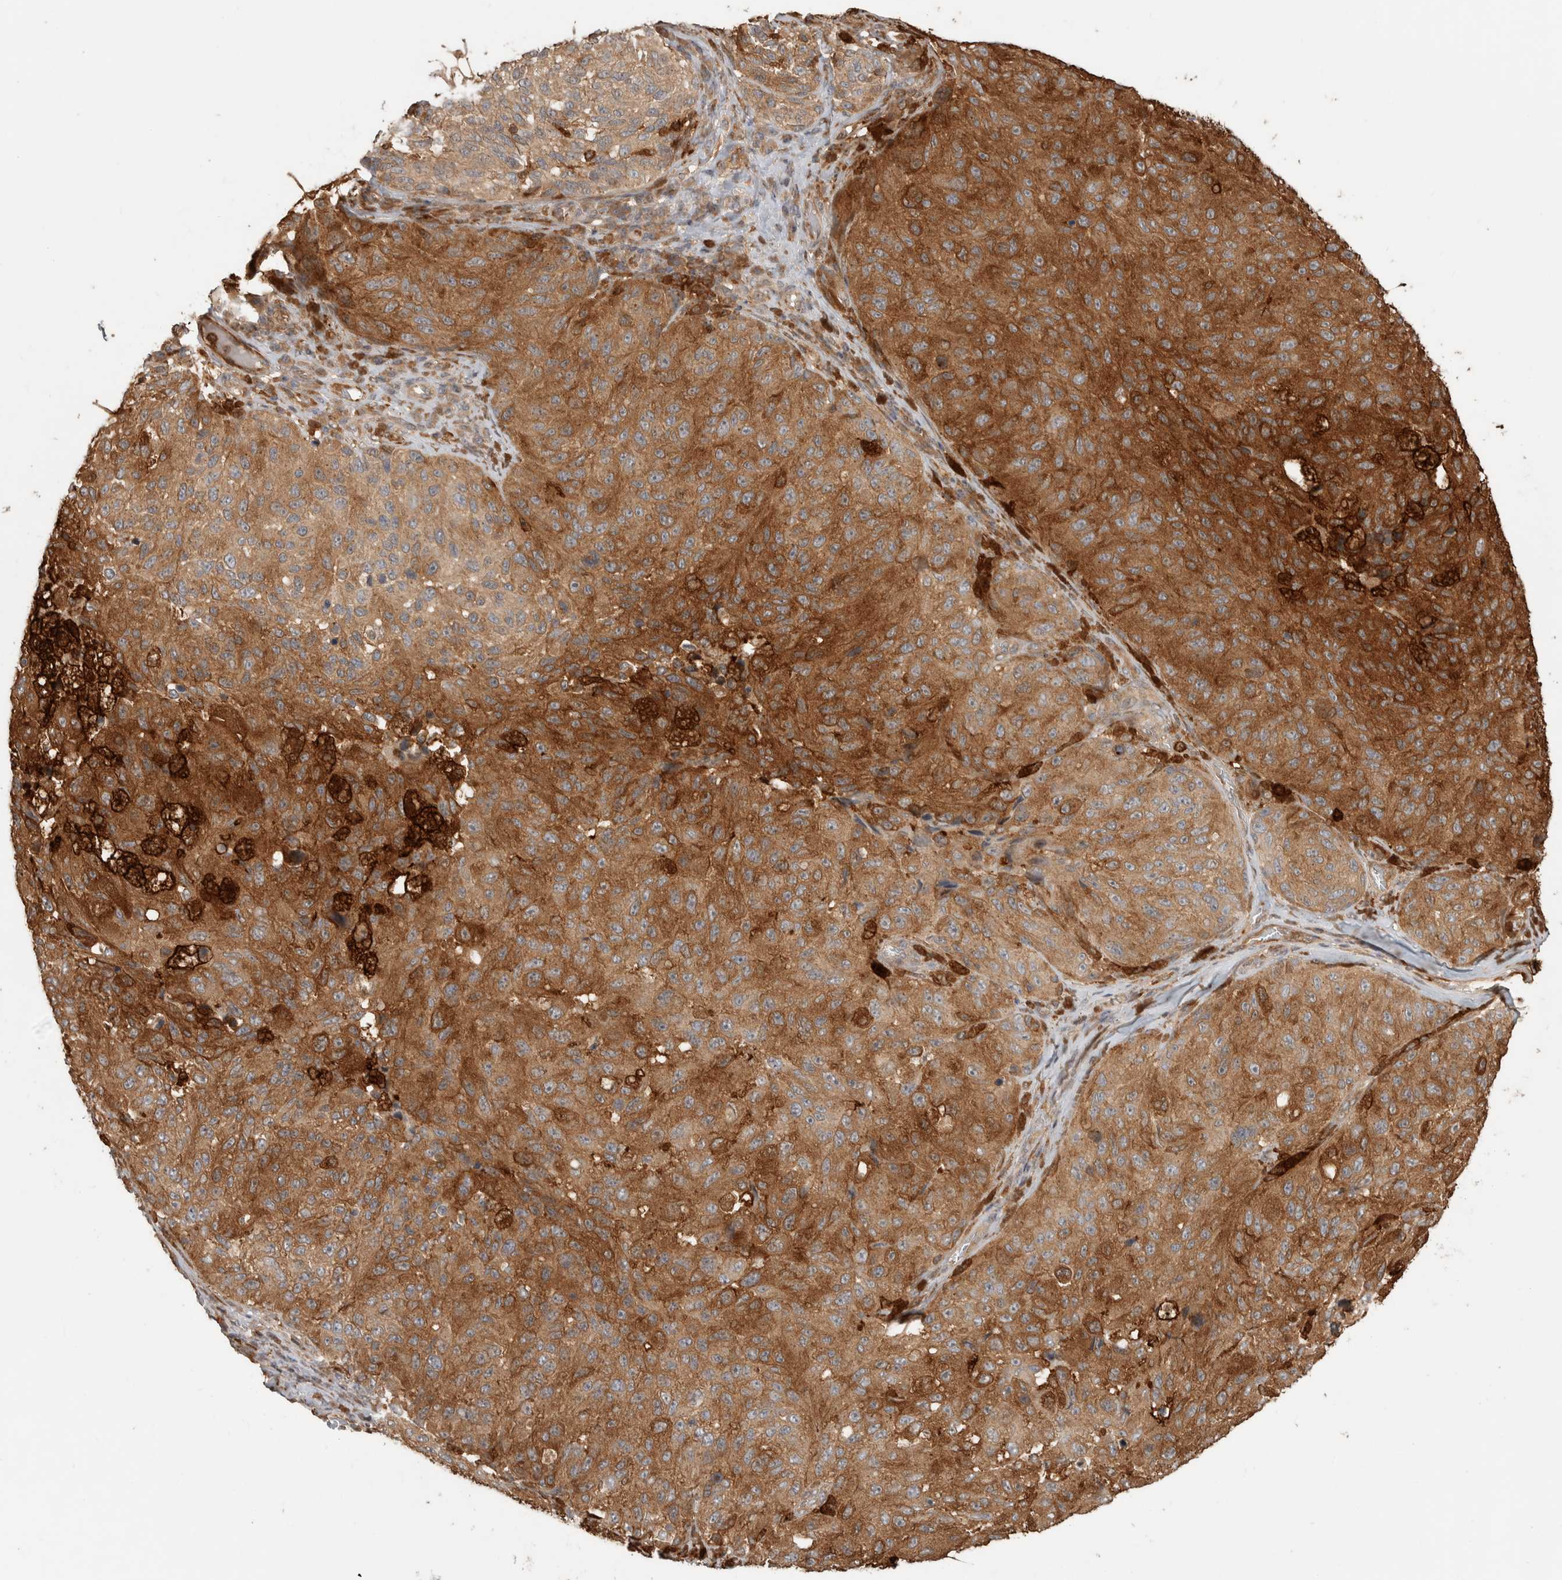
{"staining": {"intensity": "strong", "quantity": ">75%", "location": "cytoplasmic/membranous"}, "tissue": "melanoma", "cell_type": "Tumor cells", "image_type": "cancer", "snomed": [{"axis": "morphology", "description": "Malignant melanoma, NOS"}, {"axis": "topography", "description": "Skin"}], "caption": "Immunohistochemistry histopathology image of neoplastic tissue: human malignant melanoma stained using immunohistochemistry (IHC) demonstrates high levels of strong protein expression localized specifically in the cytoplasmic/membranous of tumor cells, appearing as a cytoplasmic/membranous brown color.", "gene": "CNTROB", "patient": {"sex": "female", "age": 73}}